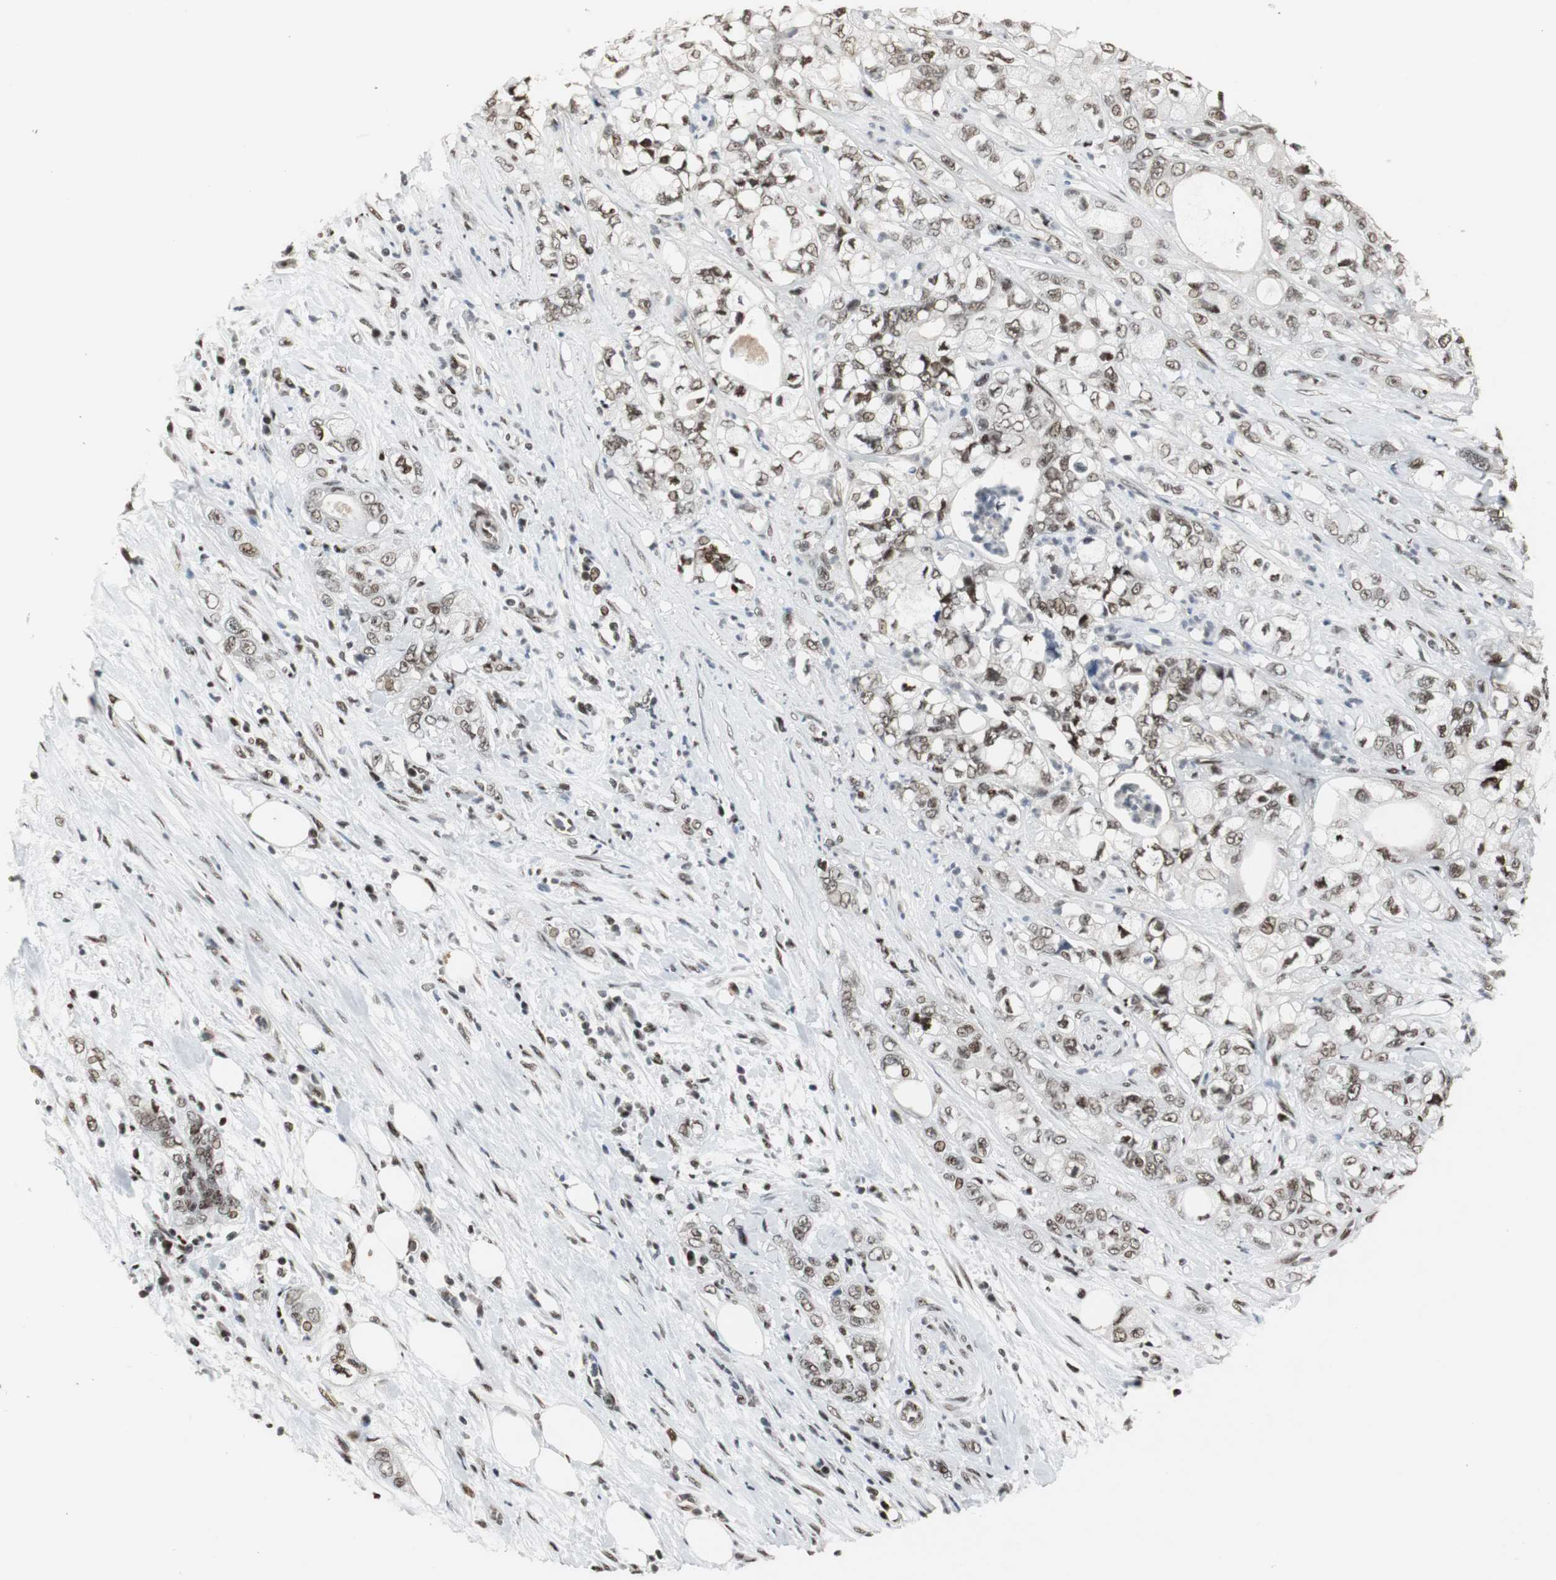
{"staining": {"intensity": "moderate", "quantity": ">75%", "location": "nuclear"}, "tissue": "pancreatic cancer", "cell_type": "Tumor cells", "image_type": "cancer", "snomed": [{"axis": "morphology", "description": "Adenocarcinoma, NOS"}, {"axis": "topography", "description": "Pancreas"}], "caption": "Pancreatic adenocarcinoma stained for a protein demonstrates moderate nuclear positivity in tumor cells. The protein is stained brown, and the nuclei are stained in blue (DAB (3,3'-diaminobenzidine) IHC with brightfield microscopy, high magnification).", "gene": "TAF5", "patient": {"sex": "male", "age": 70}}